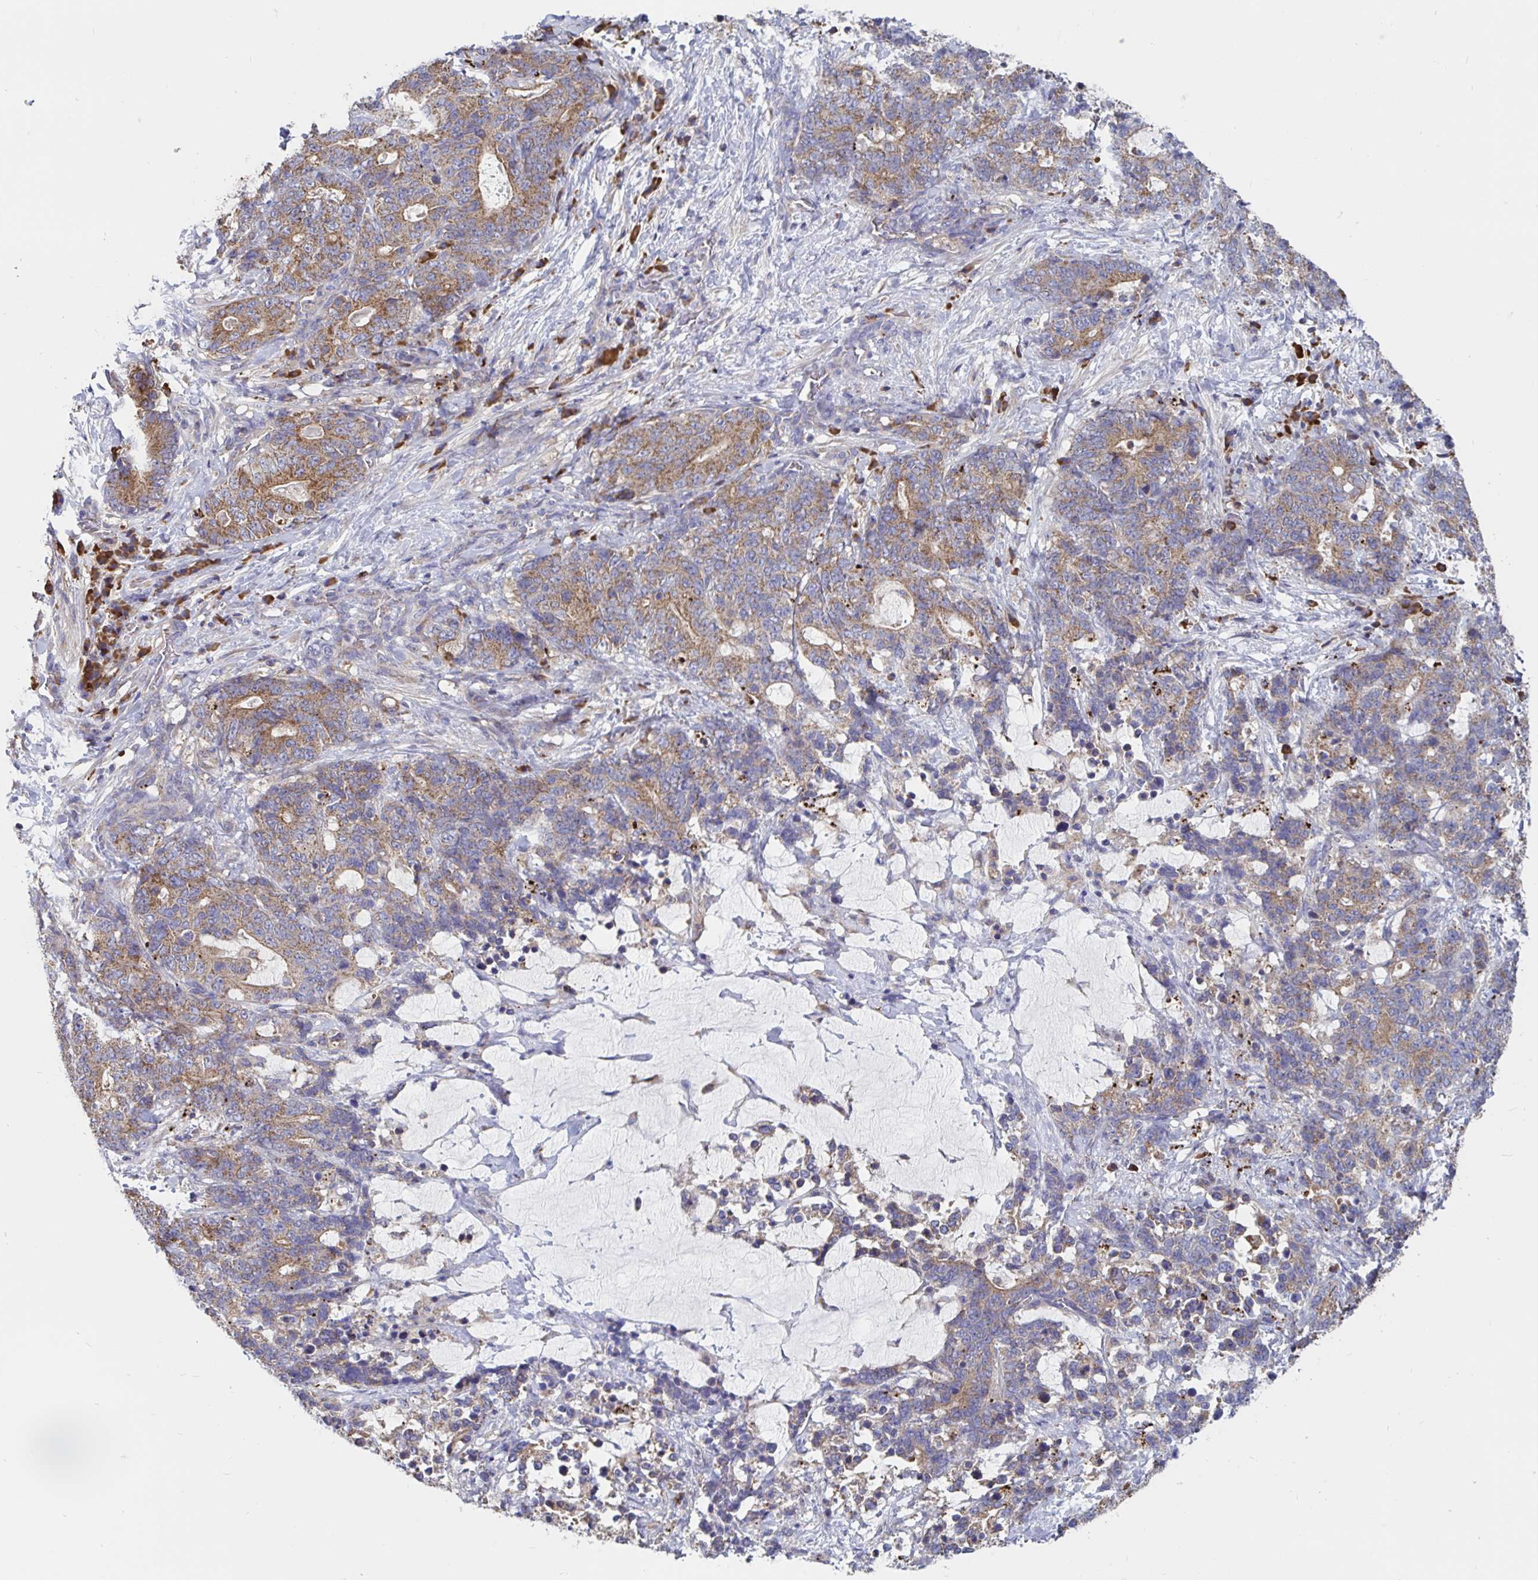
{"staining": {"intensity": "moderate", "quantity": ">75%", "location": "cytoplasmic/membranous"}, "tissue": "stomach cancer", "cell_type": "Tumor cells", "image_type": "cancer", "snomed": [{"axis": "morphology", "description": "Normal tissue, NOS"}, {"axis": "morphology", "description": "Adenocarcinoma, NOS"}, {"axis": "topography", "description": "Stomach"}], "caption": "The photomicrograph displays immunohistochemical staining of stomach cancer (adenocarcinoma). There is moderate cytoplasmic/membranous staining is appreciated in about >75% of tumor cells.", "gene": "PRDX3", "patient": {"sex": "female", "age": 64}}